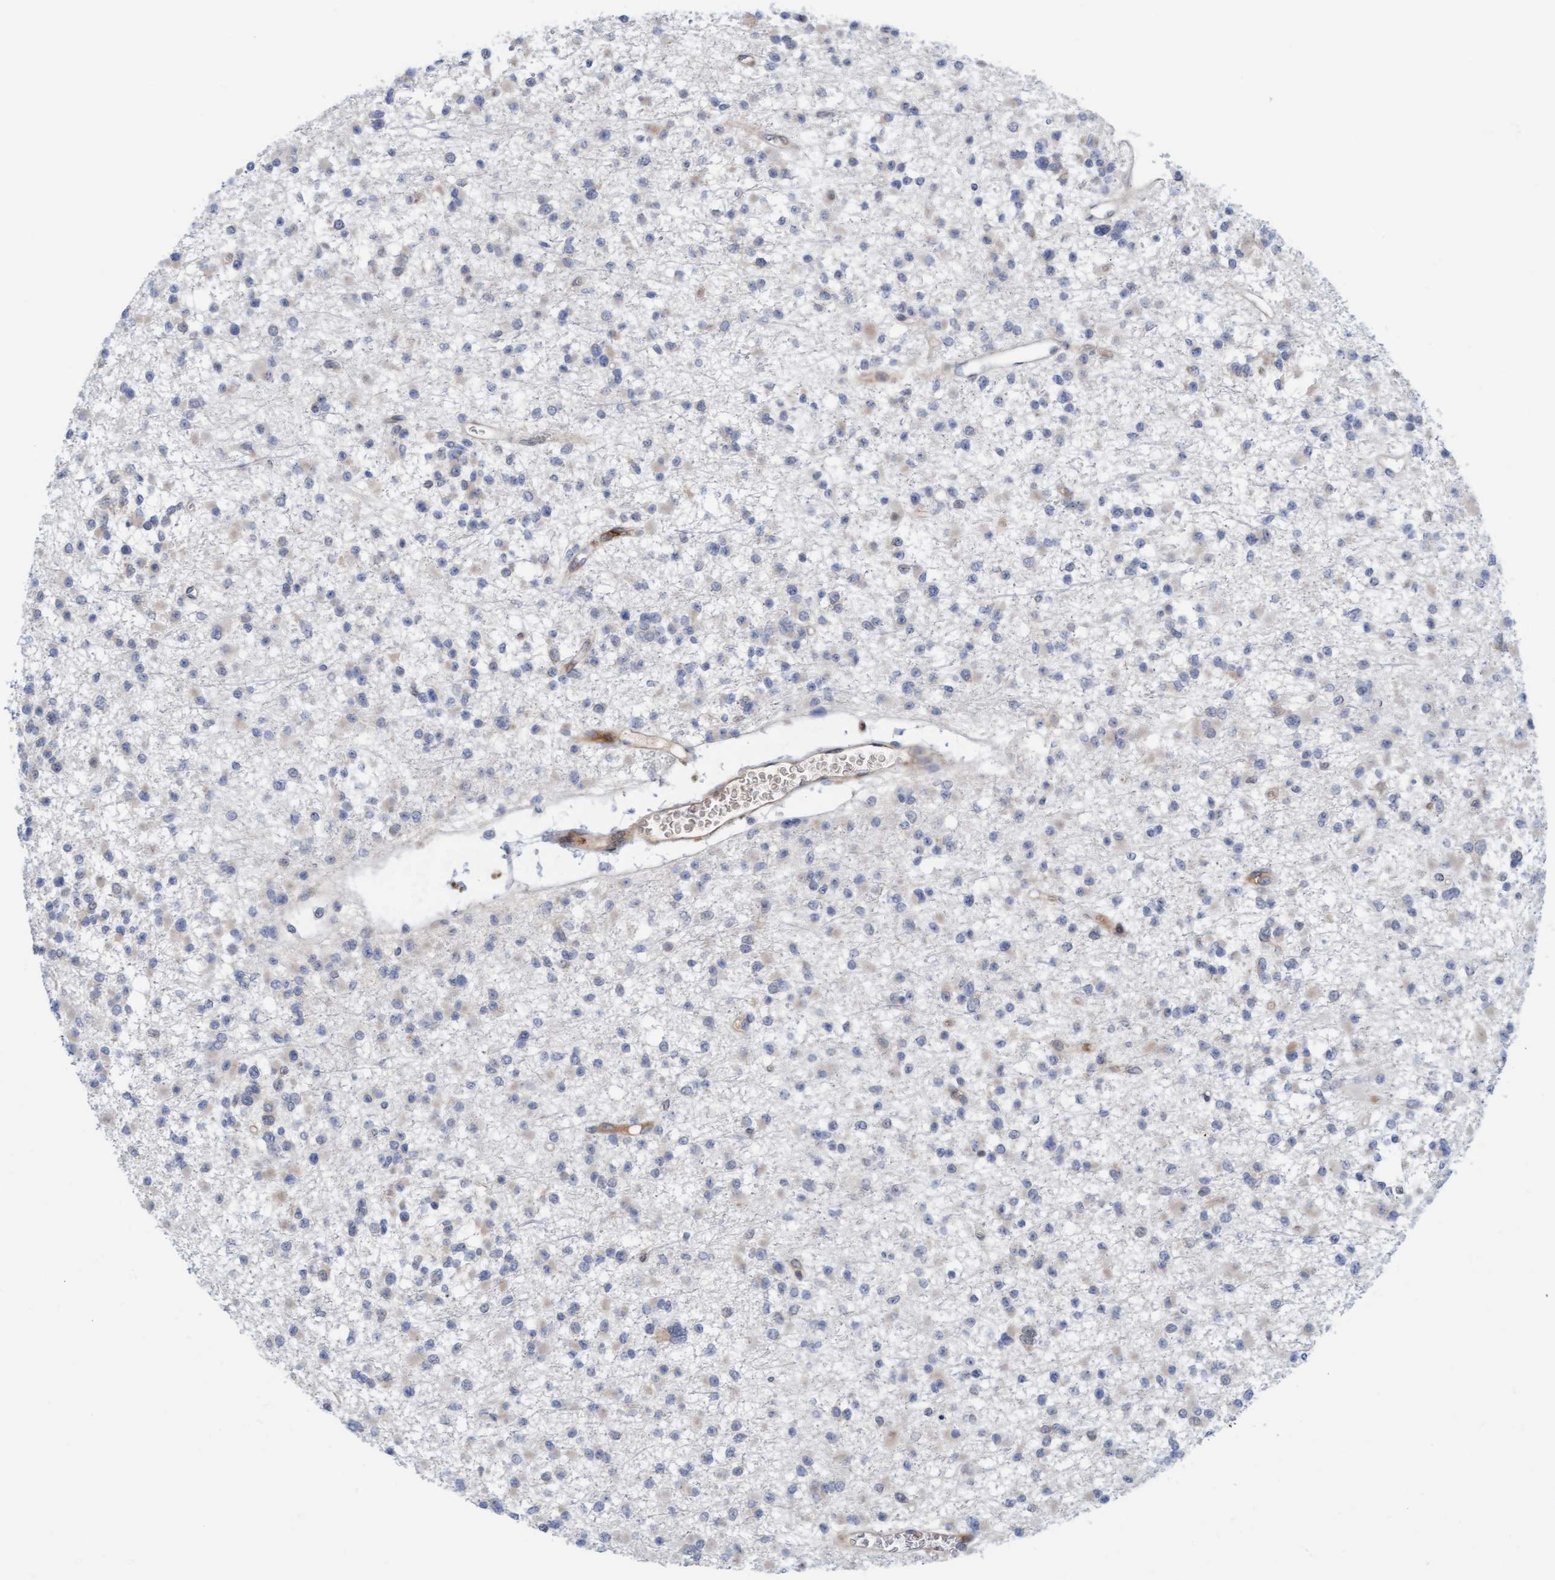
{"staining": {"intensity": "weak", "quantity": "<25%", "location": "cytoplasmic/membranous"}, "tissue": "glioma", "cell_type": "Tumor cells", "image_type": "cancer", "snomed": [{"axis": "morphology", "description": "Glioma, malignant, Low grade"}, {"axis": "topography", "description": "Brain"}], "caption": "There is no significant expression in tumor cells of glioma.", "gene": "EIF4EBP1", "patient": {"sex": "female", "age": 22}}